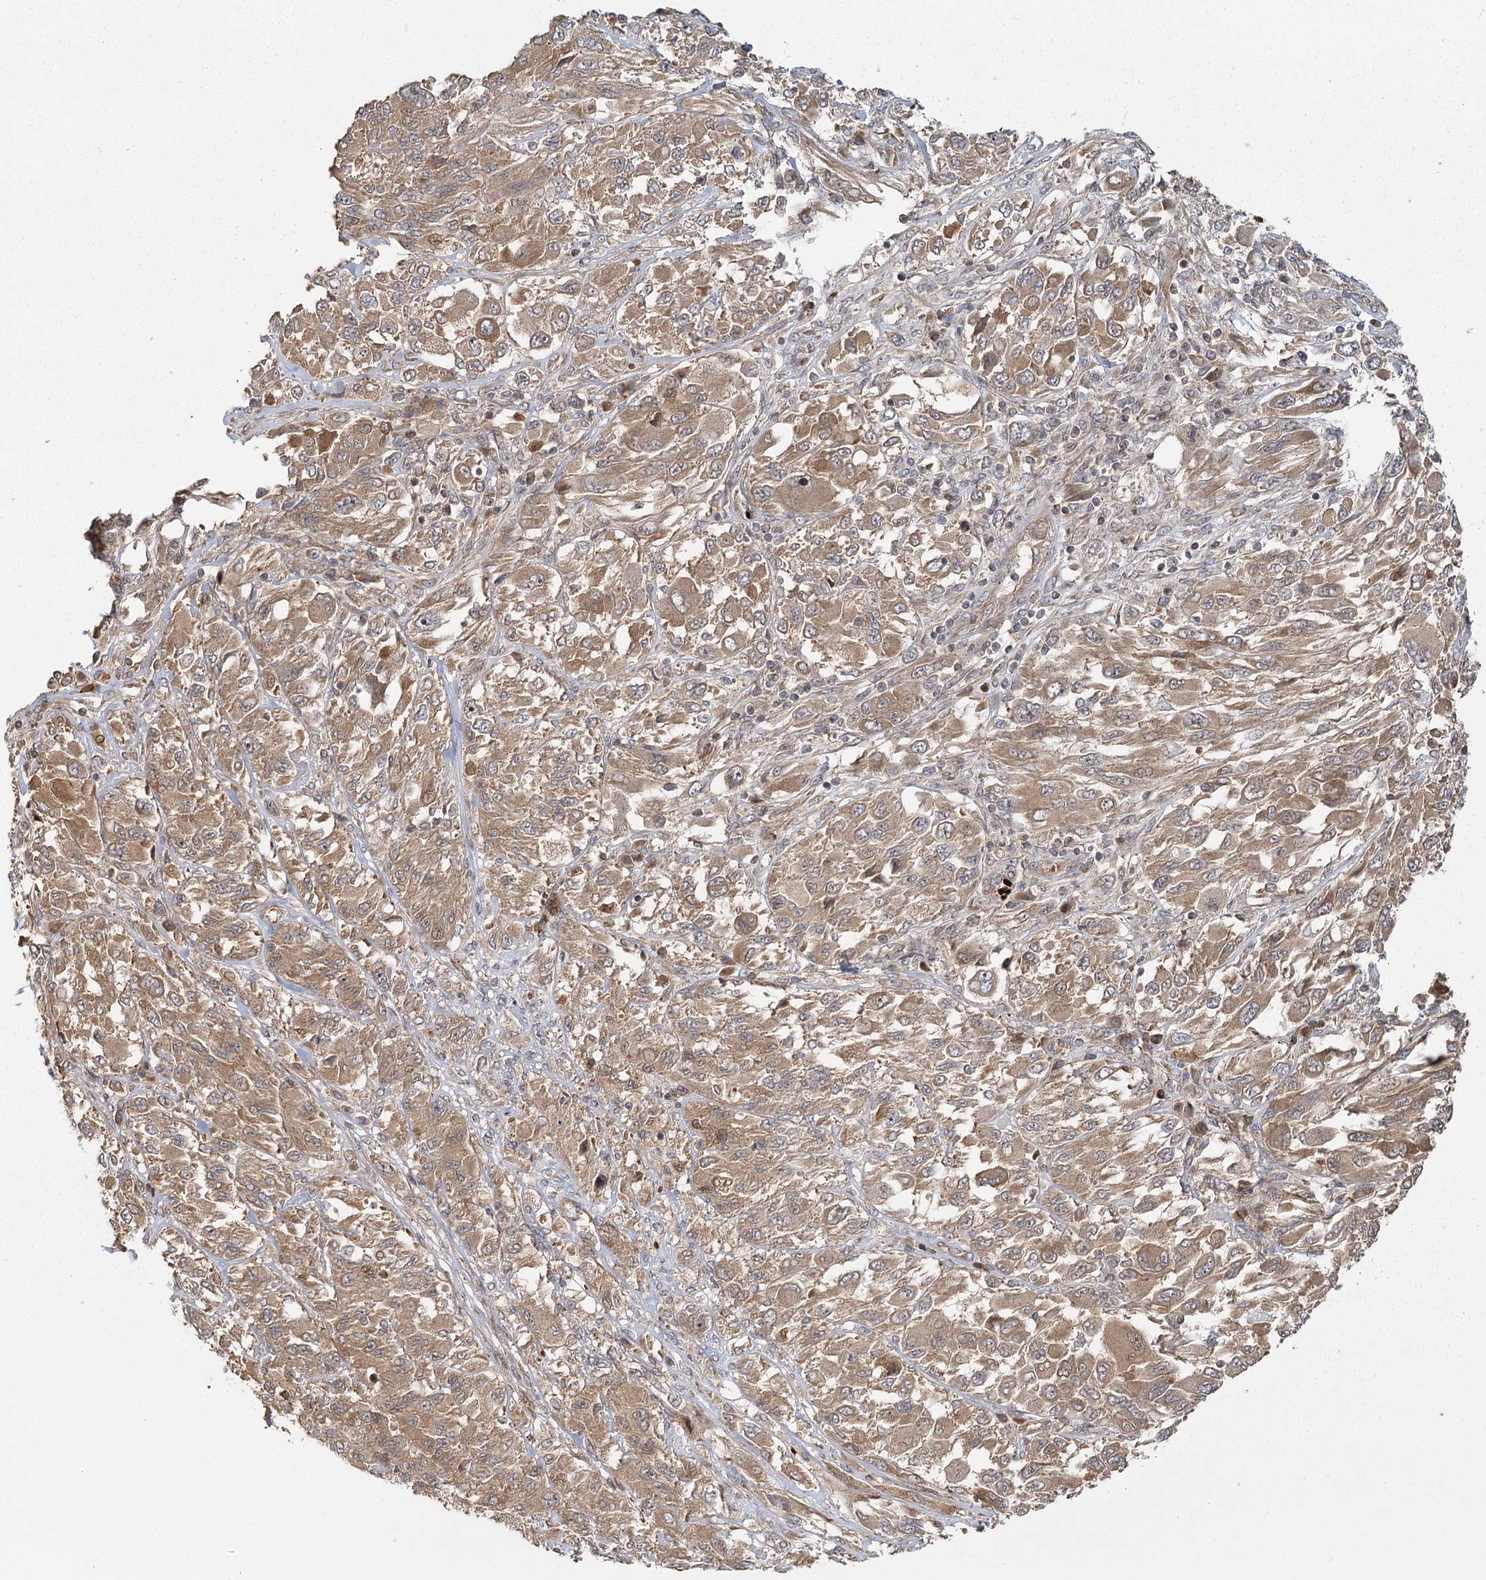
{"staining": {"intensity": "moderate", "quantity": ">75%", "location": "cytoplasmic/membranous"}, "tissue": "melanoma", "cell_type": "Tumor cells", "image_type": "cancer", "snomed": [{"axis": "morphology", "description": "Malignant melanoma, NOS"}, {"axis": "topography", "description": "Skin"}], "caption": "Immunohistochemical staining of human malignant melanoma shows medium levels of moderate cytoplasmic/membranous protein positivity in about >75% of tumor cells. (DAB (3,3'-diaminobenzidine) IHC with brightfield microscopy, high magnification).", "gene": "RAPGEF6", "patient": {"sex": "female", "age": 91}}